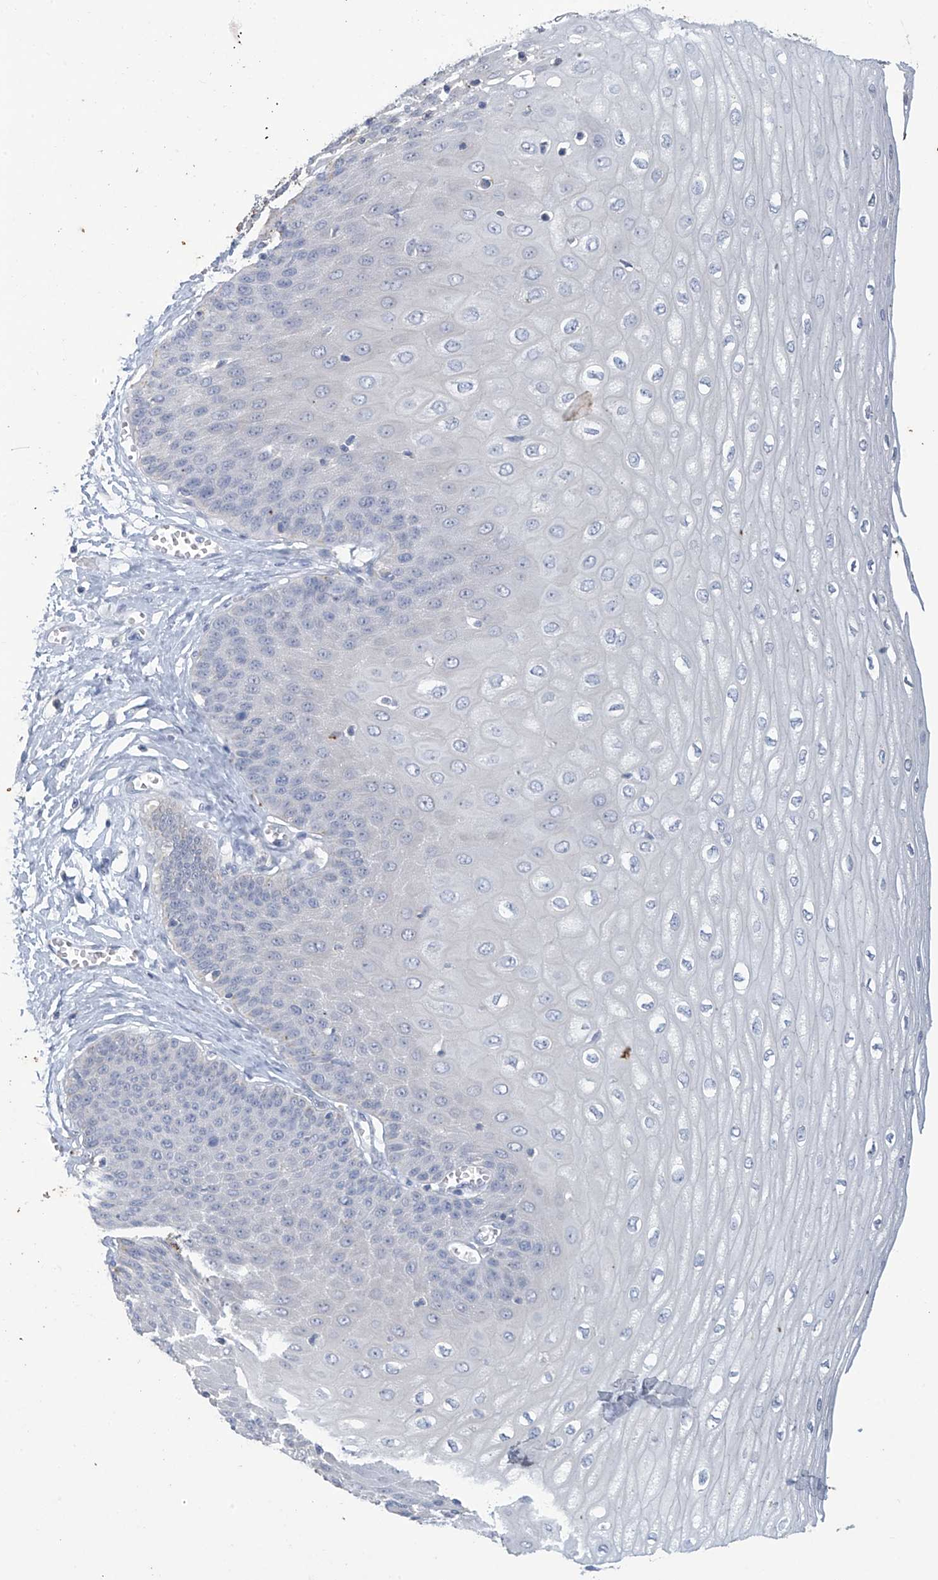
{"staining": {"intensity": "negative", "quantity": "none", "location": "none"}, "tissue": "esophagus", "cell_type": "Squamous epithelial cells", "image_type": "normal", "snomed": [{"axis": "morphology", "description": "Normal tissue, NOS"}, {"axis": "topography", "description": "Esophagus"}], "caption": "Human esophagus stained for a protein using immunohistochemistry (IHC) shows no expression in squamous epithelial cells.", "gene": "OGT", "patient": {"sex": "male", "age": 60}}